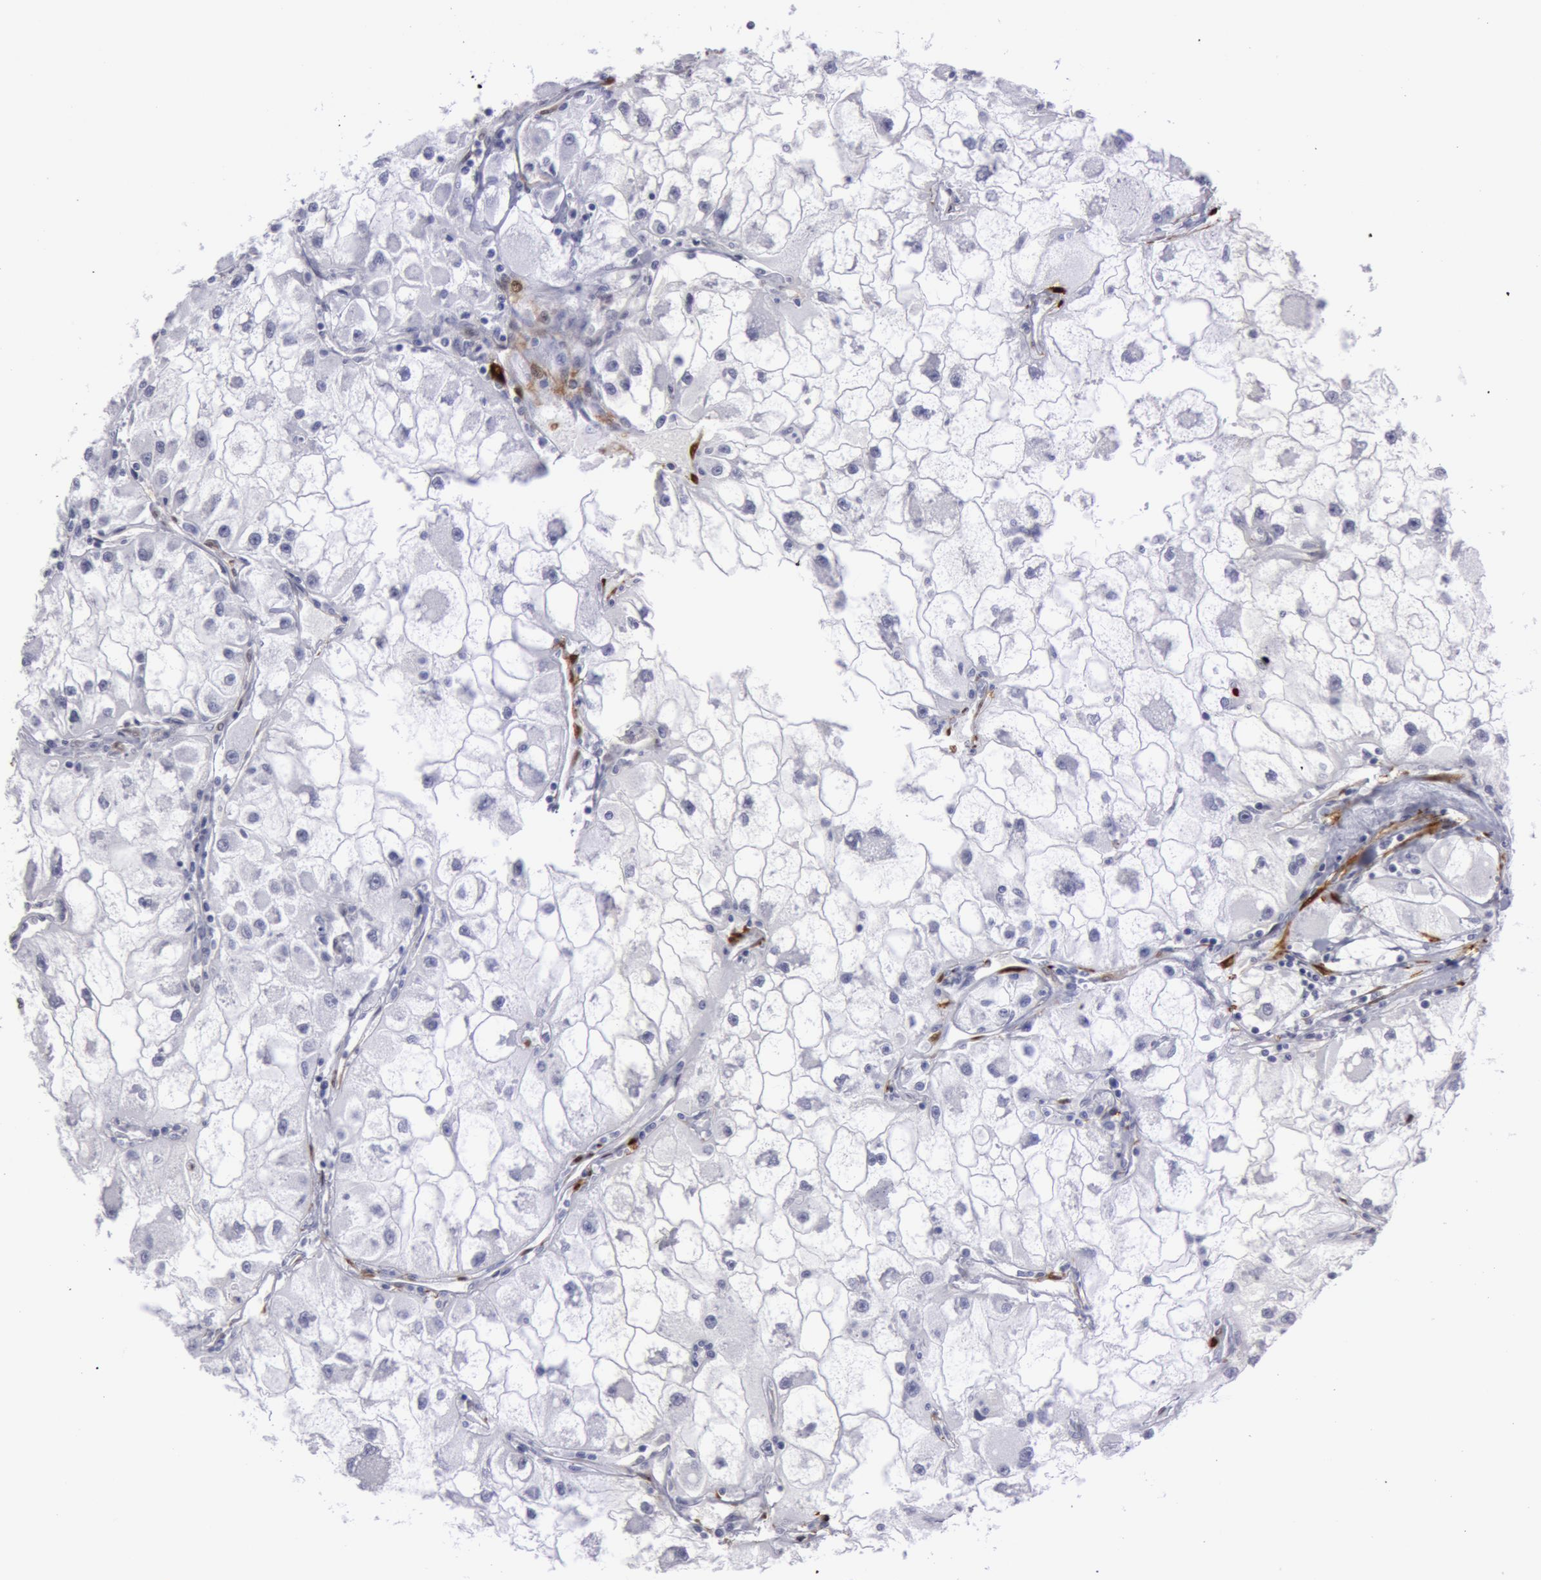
{"staining": {"intensity": "negative", "quantity": "none", "location": "none"}, "tissue": "renal cancer", "cell_type": "Tumor cells", "image_type": "cancer", "snomed": [{"axis": "morphology", "description": "Adenocarcinoma, NOS"}, {"axis": "topography", "description": "Kidney"}], "caption": "Tumor cells show no significant staining in renal cancer (adenocarcinoma). (DAB immunohistochemistry (IHC), high magnification).", "gene": "TAGLN", "patient": {"sex": "female", "age": 73}}